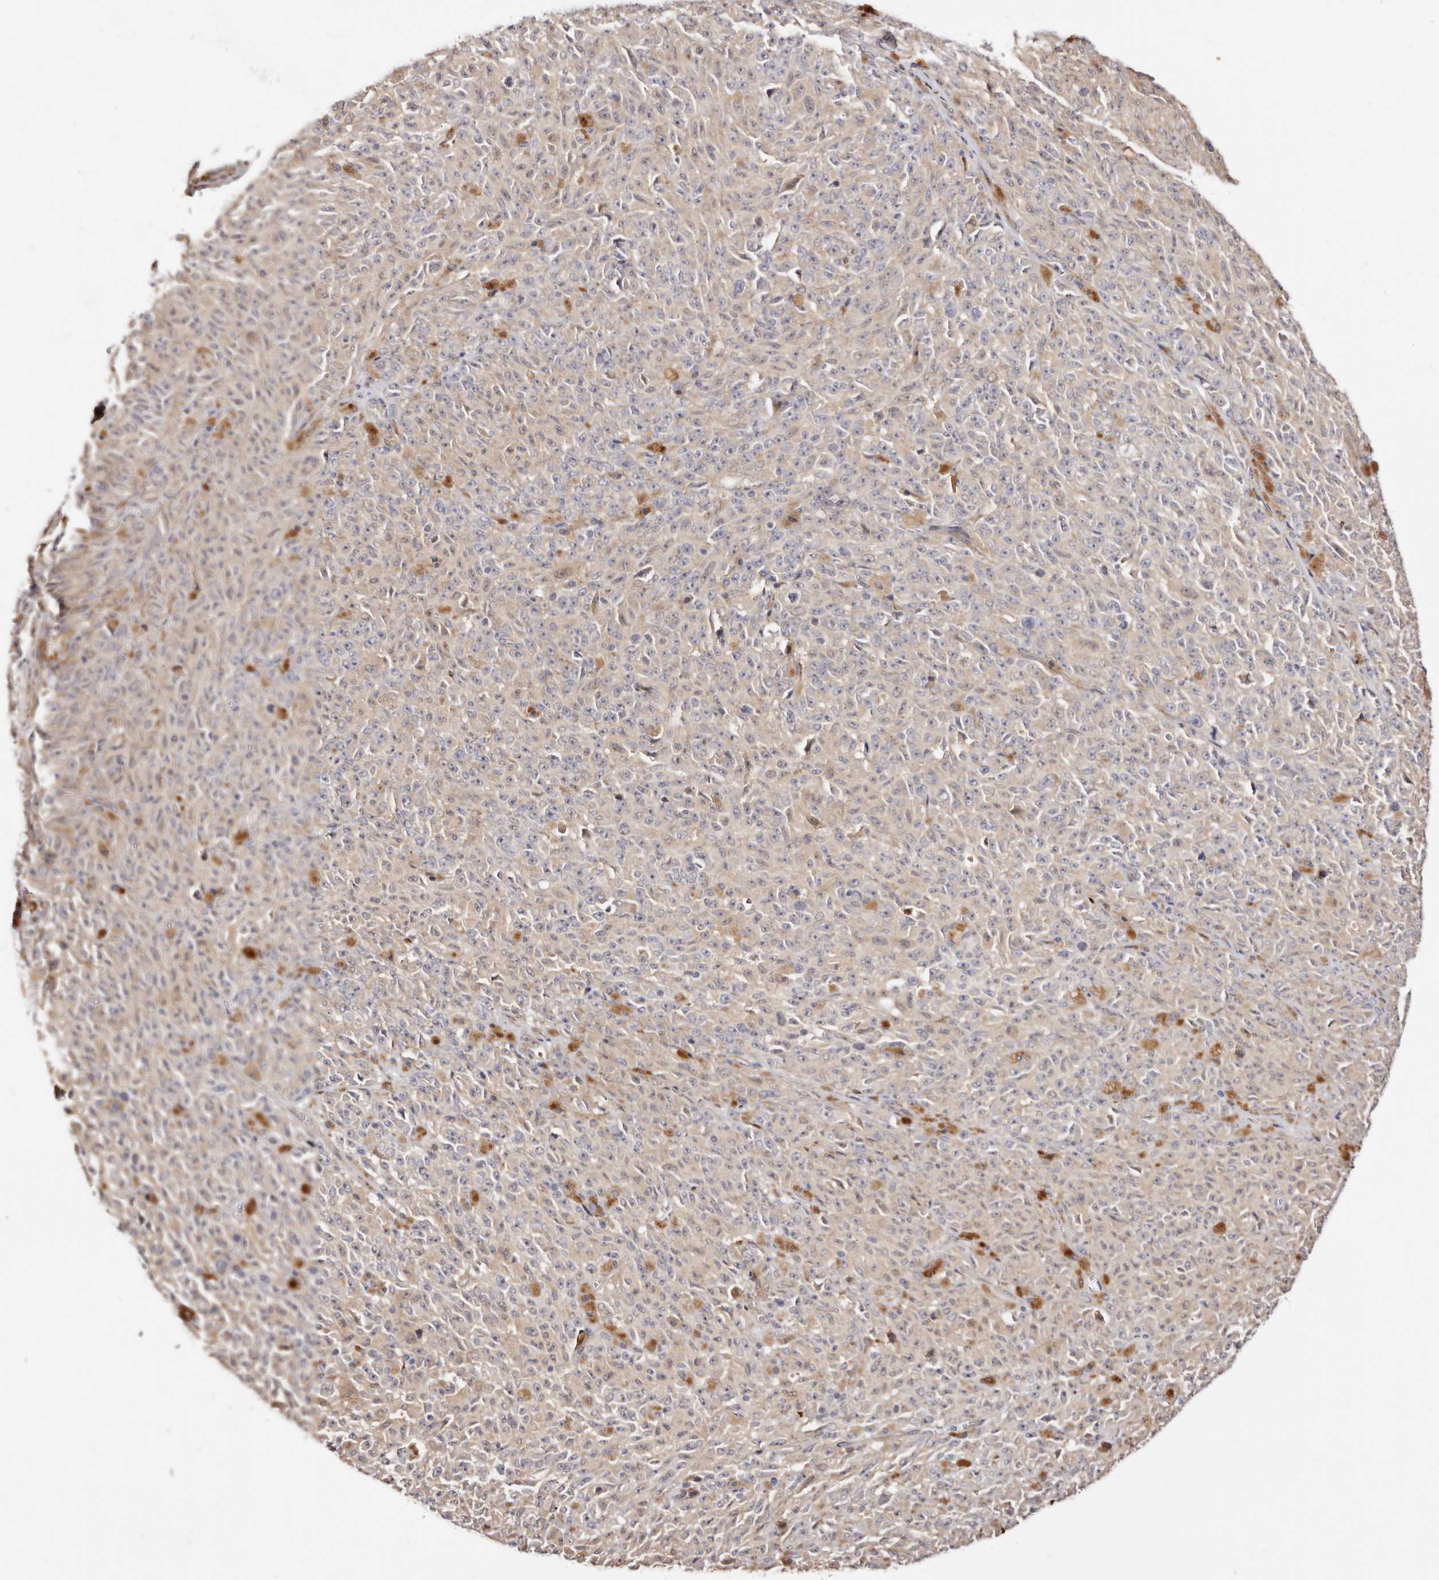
{"staining": {"intensity": "weak", "quantity": "<25%", "location": "cytoplasmic/membranous"}, "tissue": "melanoma", "cell_type": "Tumor cells", "image_type": "cancer", "snomed": [{"axis": "morphology", "description": "Malignant melanoma, NOS"}, {"axis": "topography", "description": "Skin"}], "caption": "The micrograph displays no significant expression in tumor cells of melanoma.", "gene": "BCL2L15", "patient": {"sex": "female", "age": 82}}